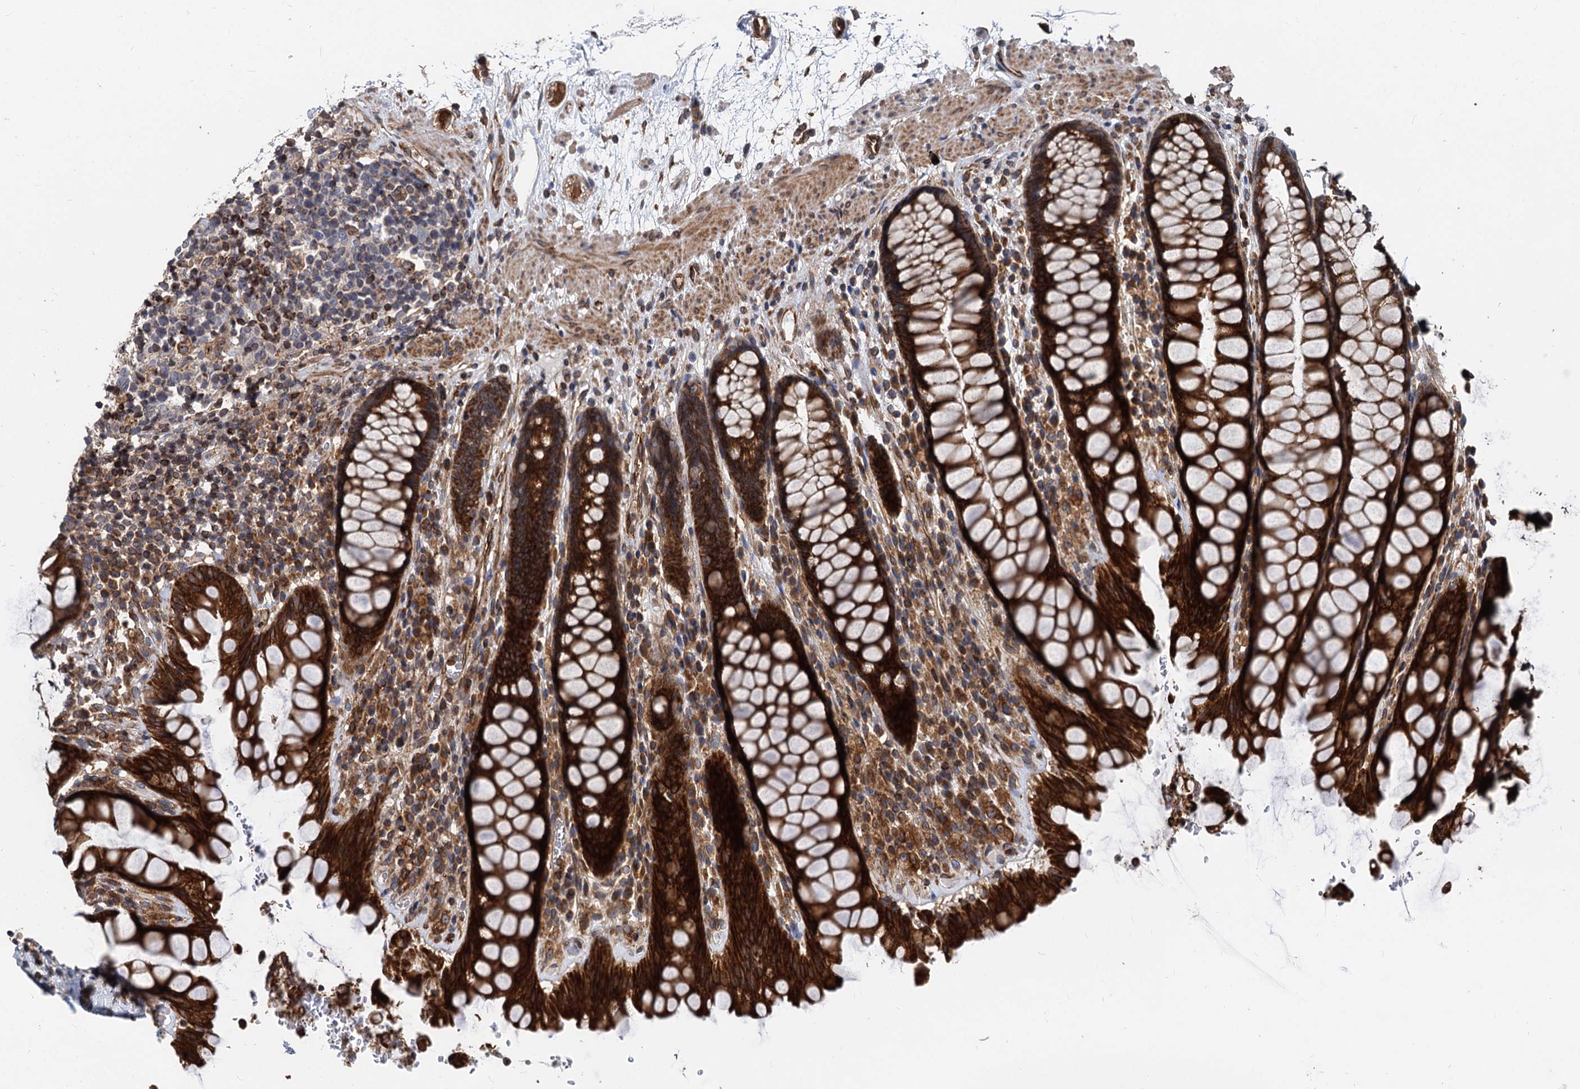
{"staining": {"intensity": "strong", "quantity": ">75%", "location": "cytoplasmic/membranous"}, "tissue": "rectum", "cell_type": "Glandular cells", "image_type": "normal", "snomed": [{"axis": "morphology", "description": "Normal tissue, NOS"}, {"axis": "topography", "description": "Rectum"}], "caption": "Glandular cells display strong cytoplasmic/membranous positivity in approximately >75% of cells in benign rectum. (DAB (3,3'-diaminobenzidine) IHC with brightfield microscopy, high magnification).", "gene": "STIM1", "patient": {"sex": "male", "age": 64}}